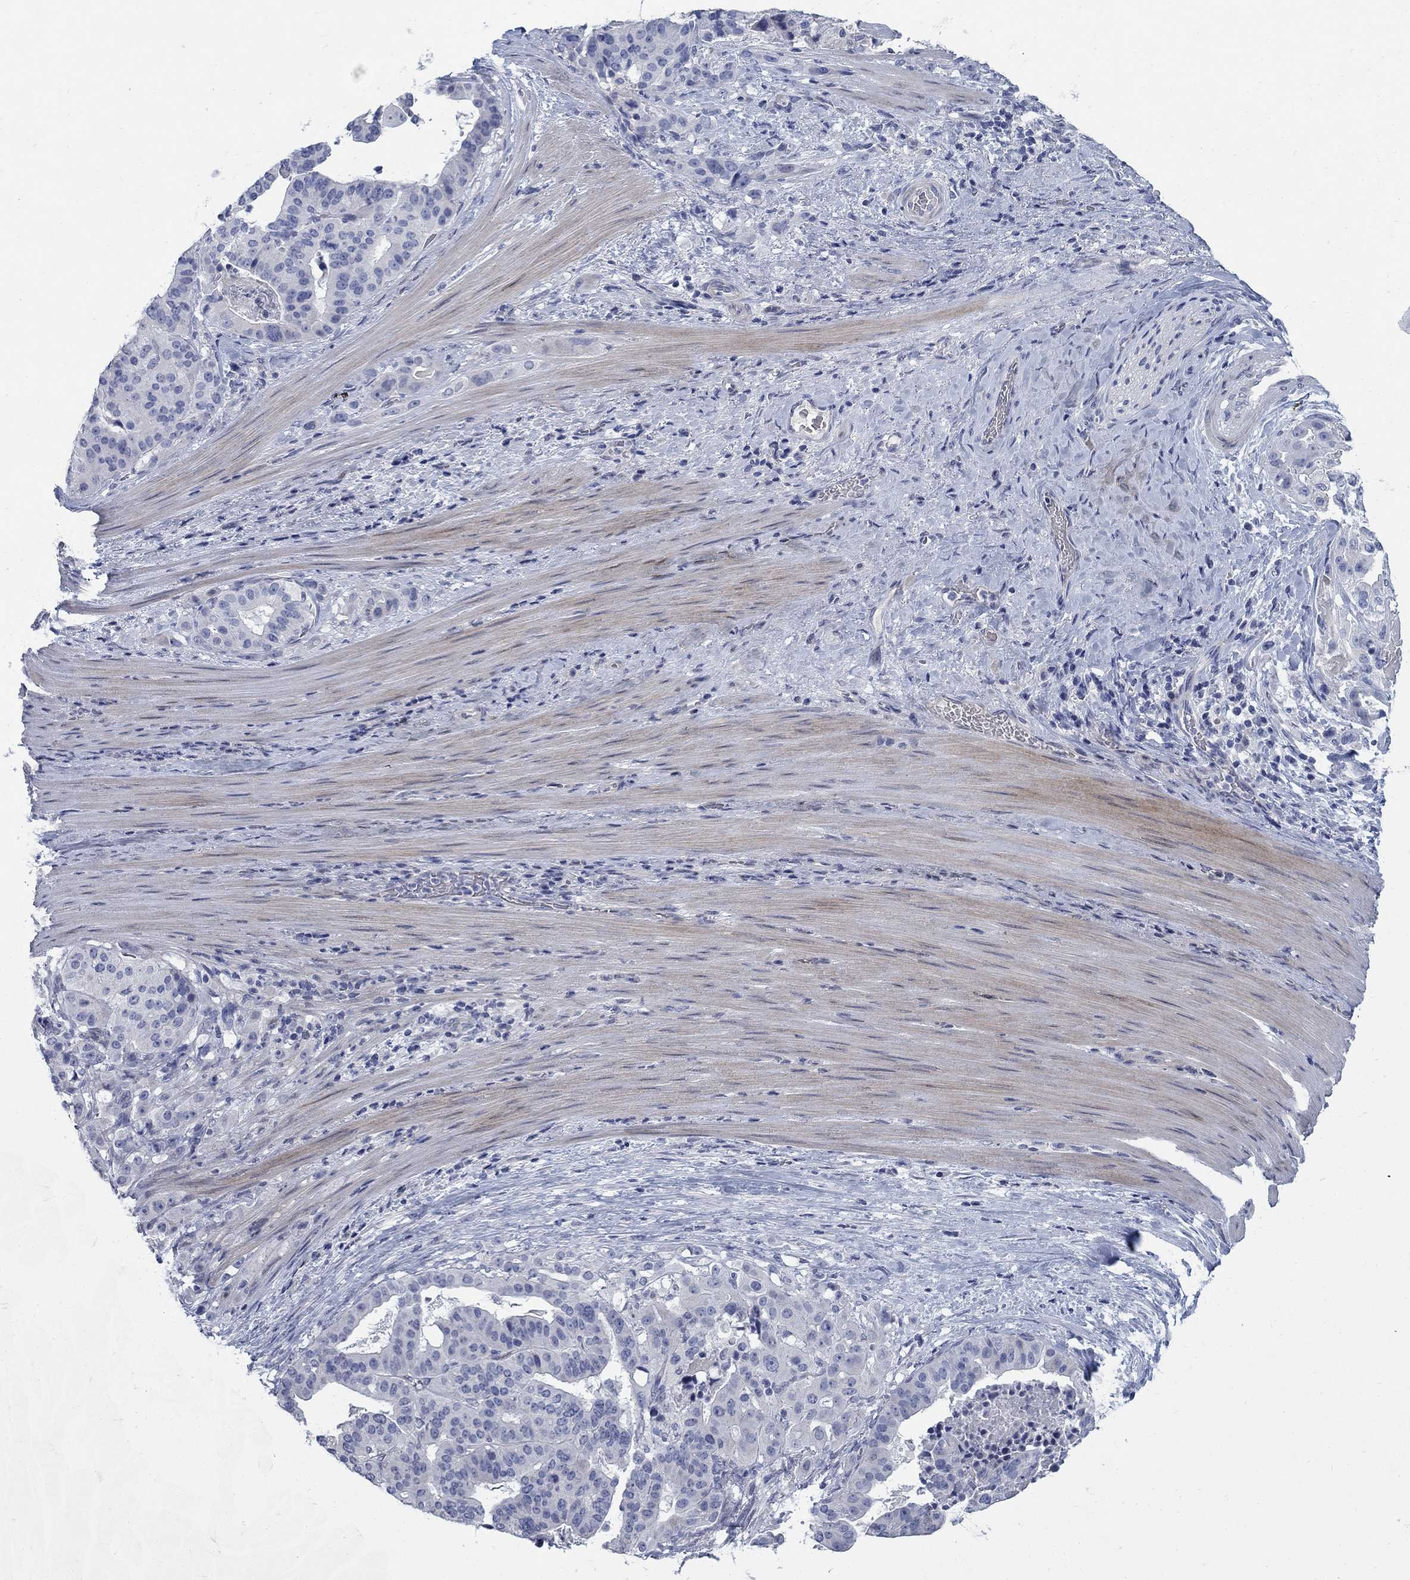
{"staining": {"intensity": "negative", "quantity": "none", "location": "none"}, "tissue": "stomach cancer", "cell_type": "Tumor cells", "image_type": "cancer", "snomed": [{"axis": "morphology", "description": "Adenocarcinoma, NOS"}, {"axis": "topography", "description": "Stomach"}], "caption": "Adenocarcinoma (stomach) stained for a protein using immunohistochemistry (IHC) reveals no staining tumor cells.", "gene": "DNER", "patient": {"sex": "male", "age": 48}}